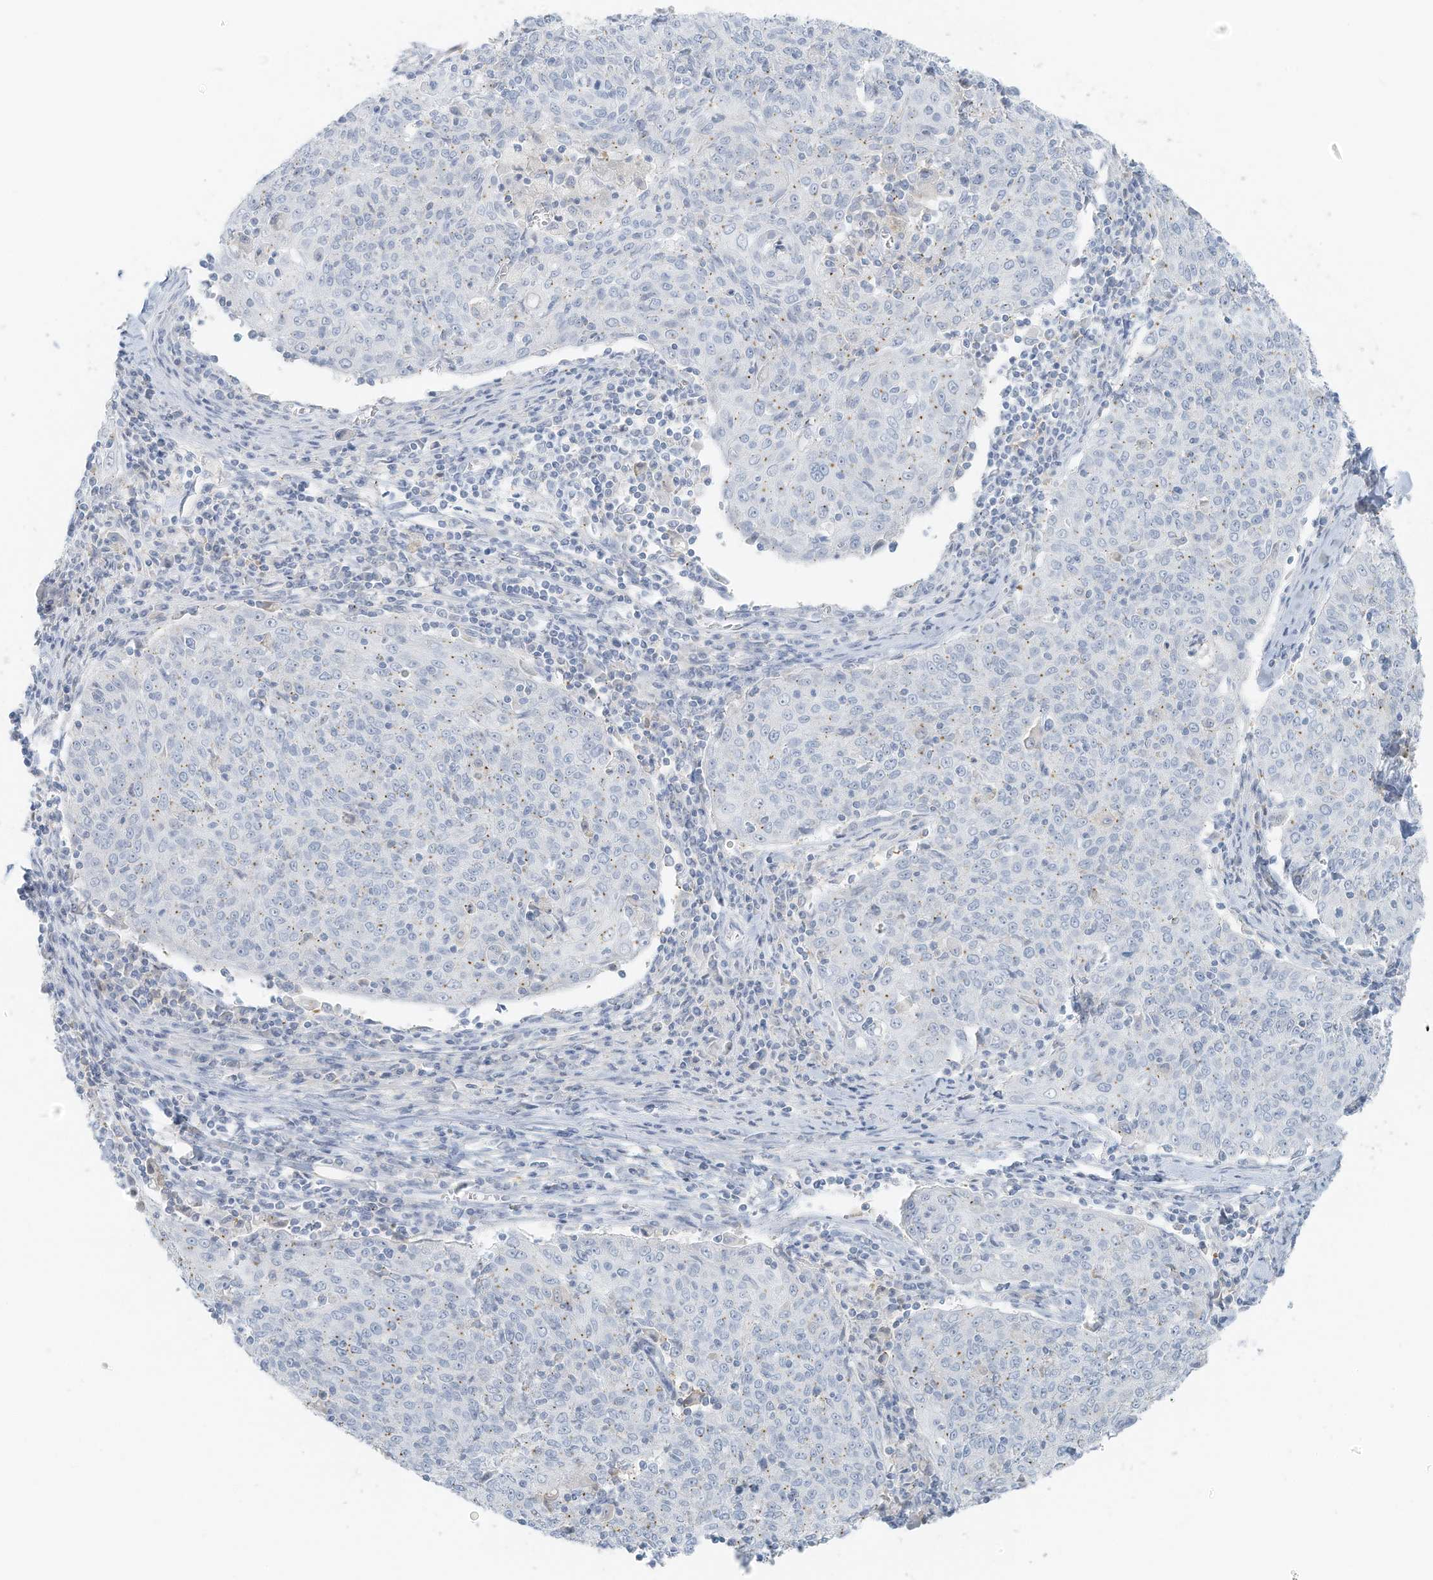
{"staining": {"intensity": "weak", "quantity": "25%-75%", "location": "cytoplasmic/membranous"}, "tissue": "cervical cancer", "cell_type": "Tumor cells", "image_type": "cancer", "snomed": [{"axis": "morphology", "description": "Squamous cell carcinoma, NOS"}, {"axis": "topography", "description": "Cervix"}], "caption": "A photomicrograph of squamous cell carcinoma (cervical) stained for a protein demonstrates weak cytoplasmic/membranous brown staining in tumor cells. Immunohistochemistry (ihc) stains the protein of interest in brown and the nuclei are stained blue.", "gene": "SLC25A43", "patient": {"sex": "female", "age": 48}}